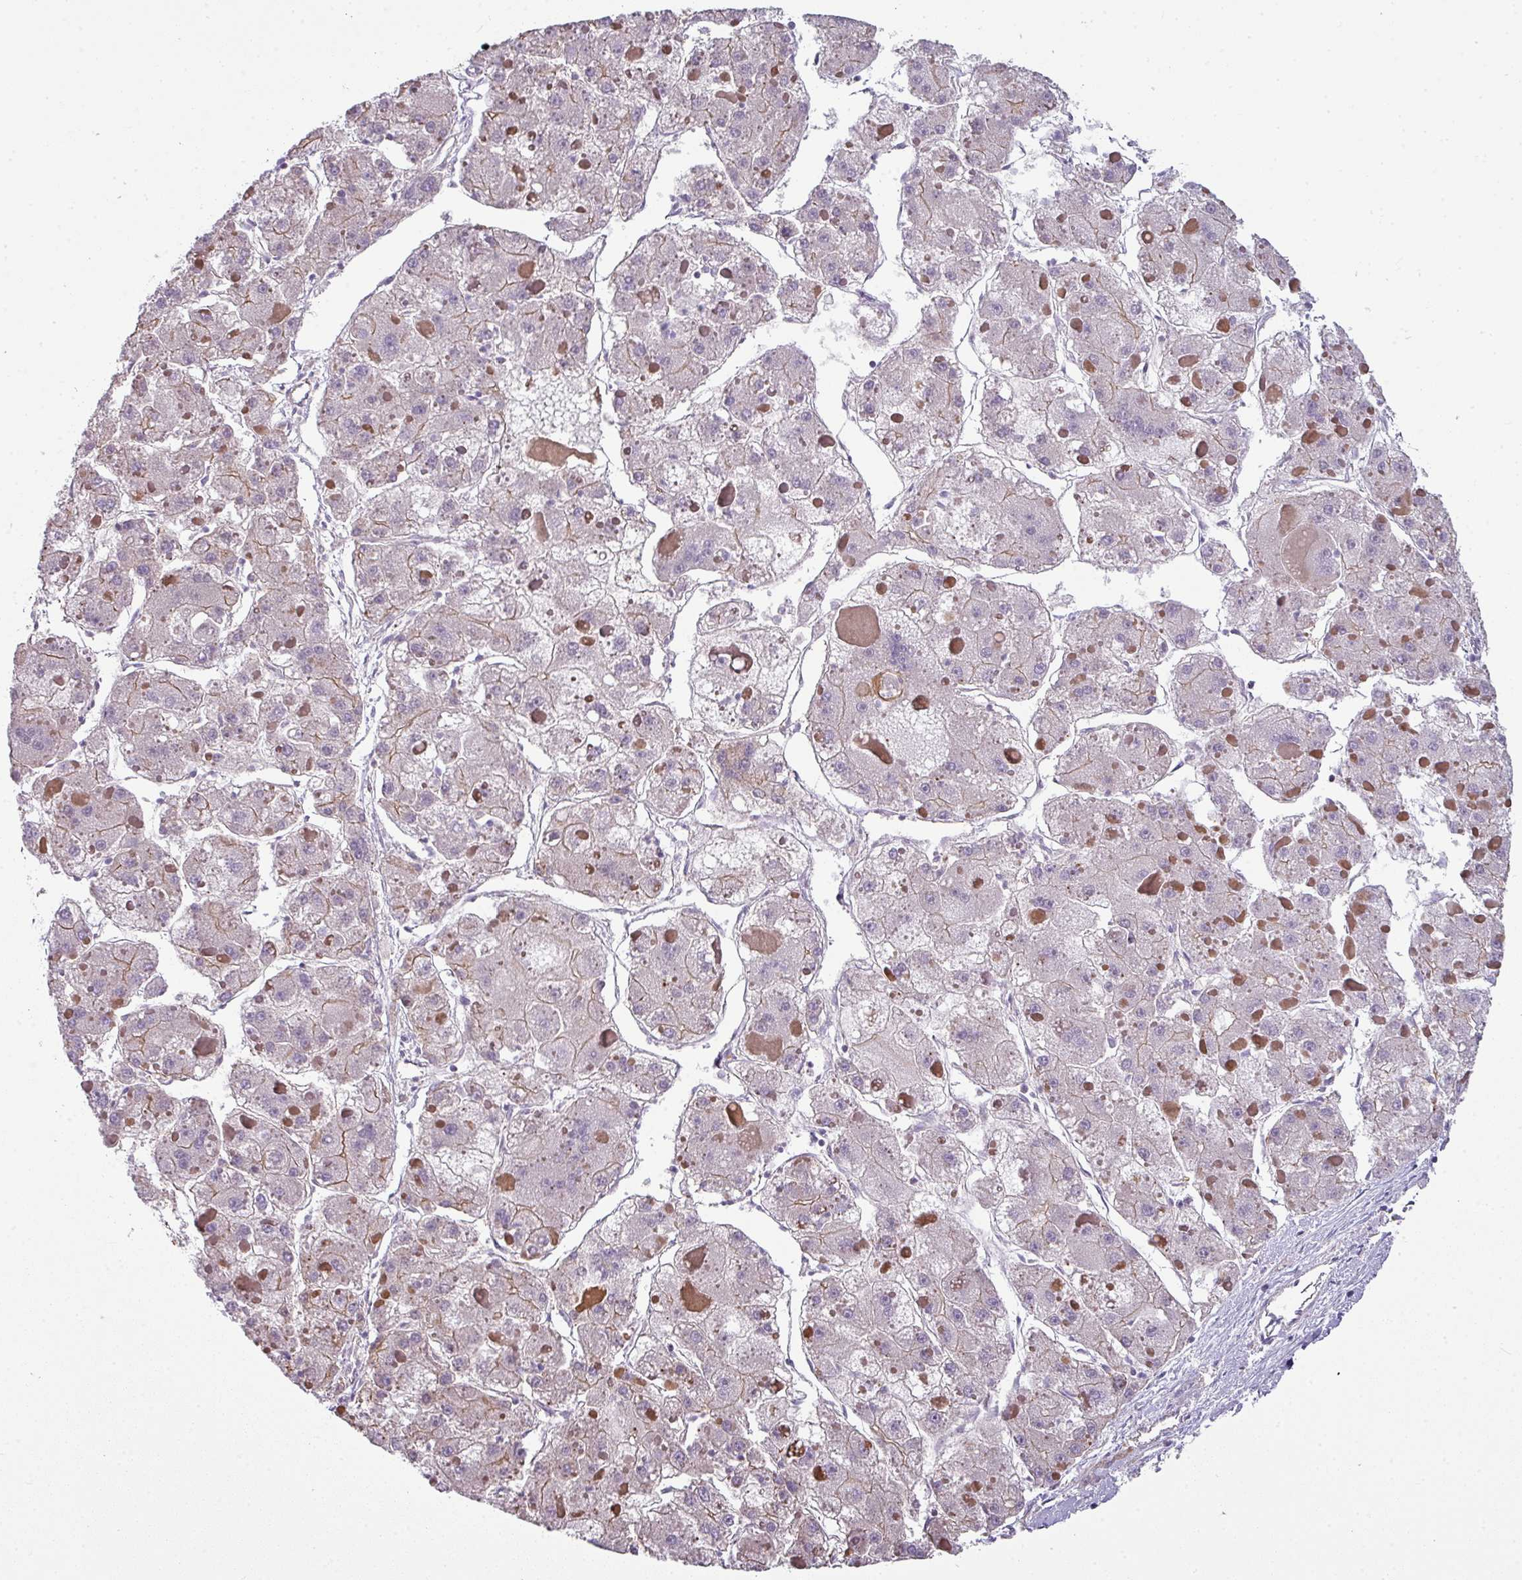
{"staining": {"intensity": "negative", "quantity": "none", "location": "none"}, "tissue": "liver cancer", "cell_type": "Tumor cells", "image_type": "cancer", "snomed": [{"axis": "morphology", "description": "Carcinoma, Hepatocellular, NOS"}, {"axis": "topography", "description": "Liver"}], "caption": "This histopathology image is of liver cancer stained with immunohistochemistry (IHC) to label a protein in brown with the nuclei are counter-stained blue. There is no positivity in tumor cells. Brightfield microscopy of IHC stained with DAB (3,3'-diaminobenzidine) (brown) and hematoxylin (blue), captured at high magnification.", "gene": "PALS2", "patient": {"sex": "female", "age": 73}}